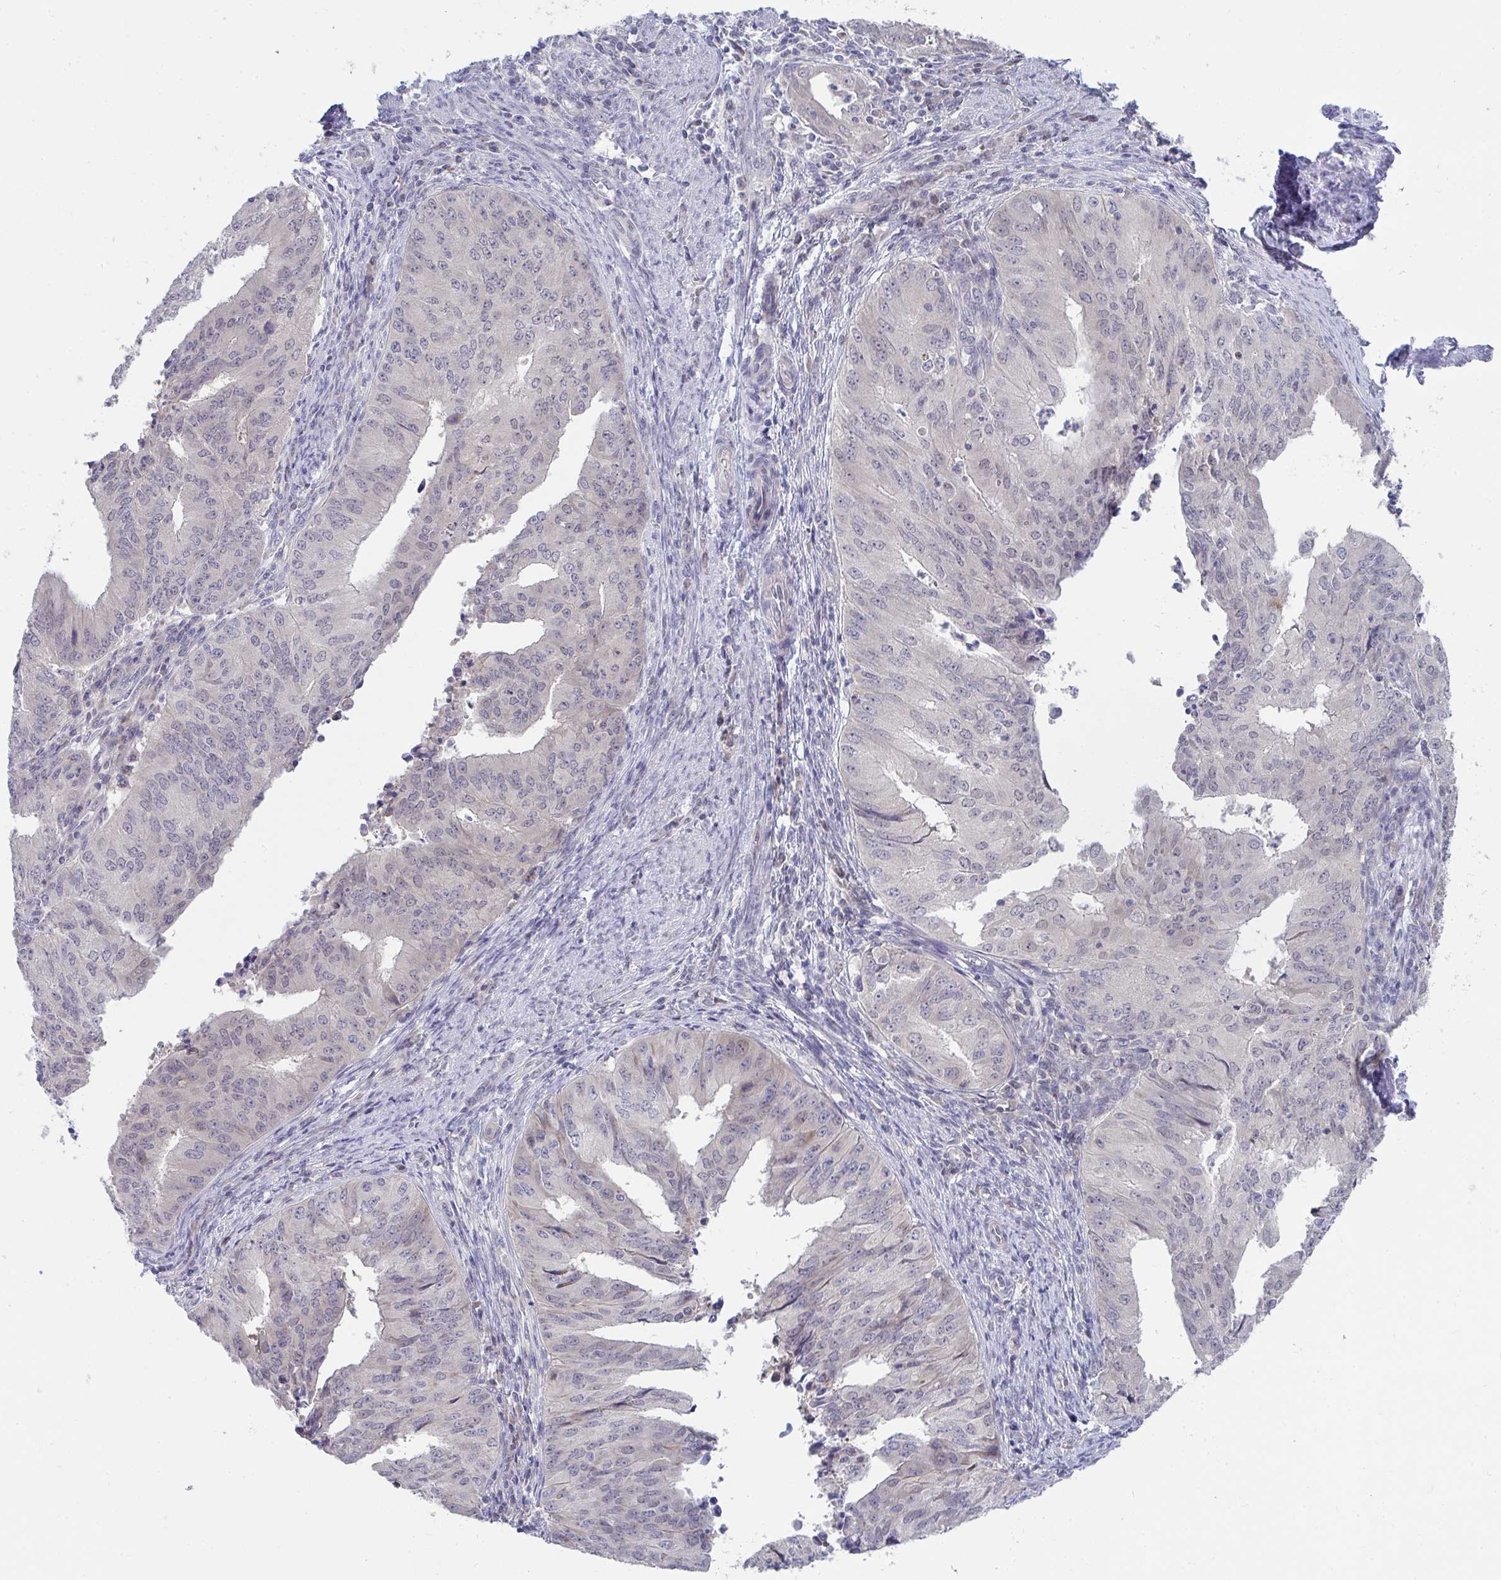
{"staining": {"intensity": "negative", "quantity": "none", "location": "none"}, "tissue": "endometrial cancer", "cell_type": "Tumor cells", "image_type": "cancer", "snomed": [{"axis": "morphology", "description": "Adenocarcinoma, NOS"}, {"axis": "topography", "description": "Endometrium"}], "caption": "This is an IHC micrograph of endometrial cancer. There is no positivity in tumor cells.", "gene": "MROH8", "patient": {"sex": "female", "age": 50}}